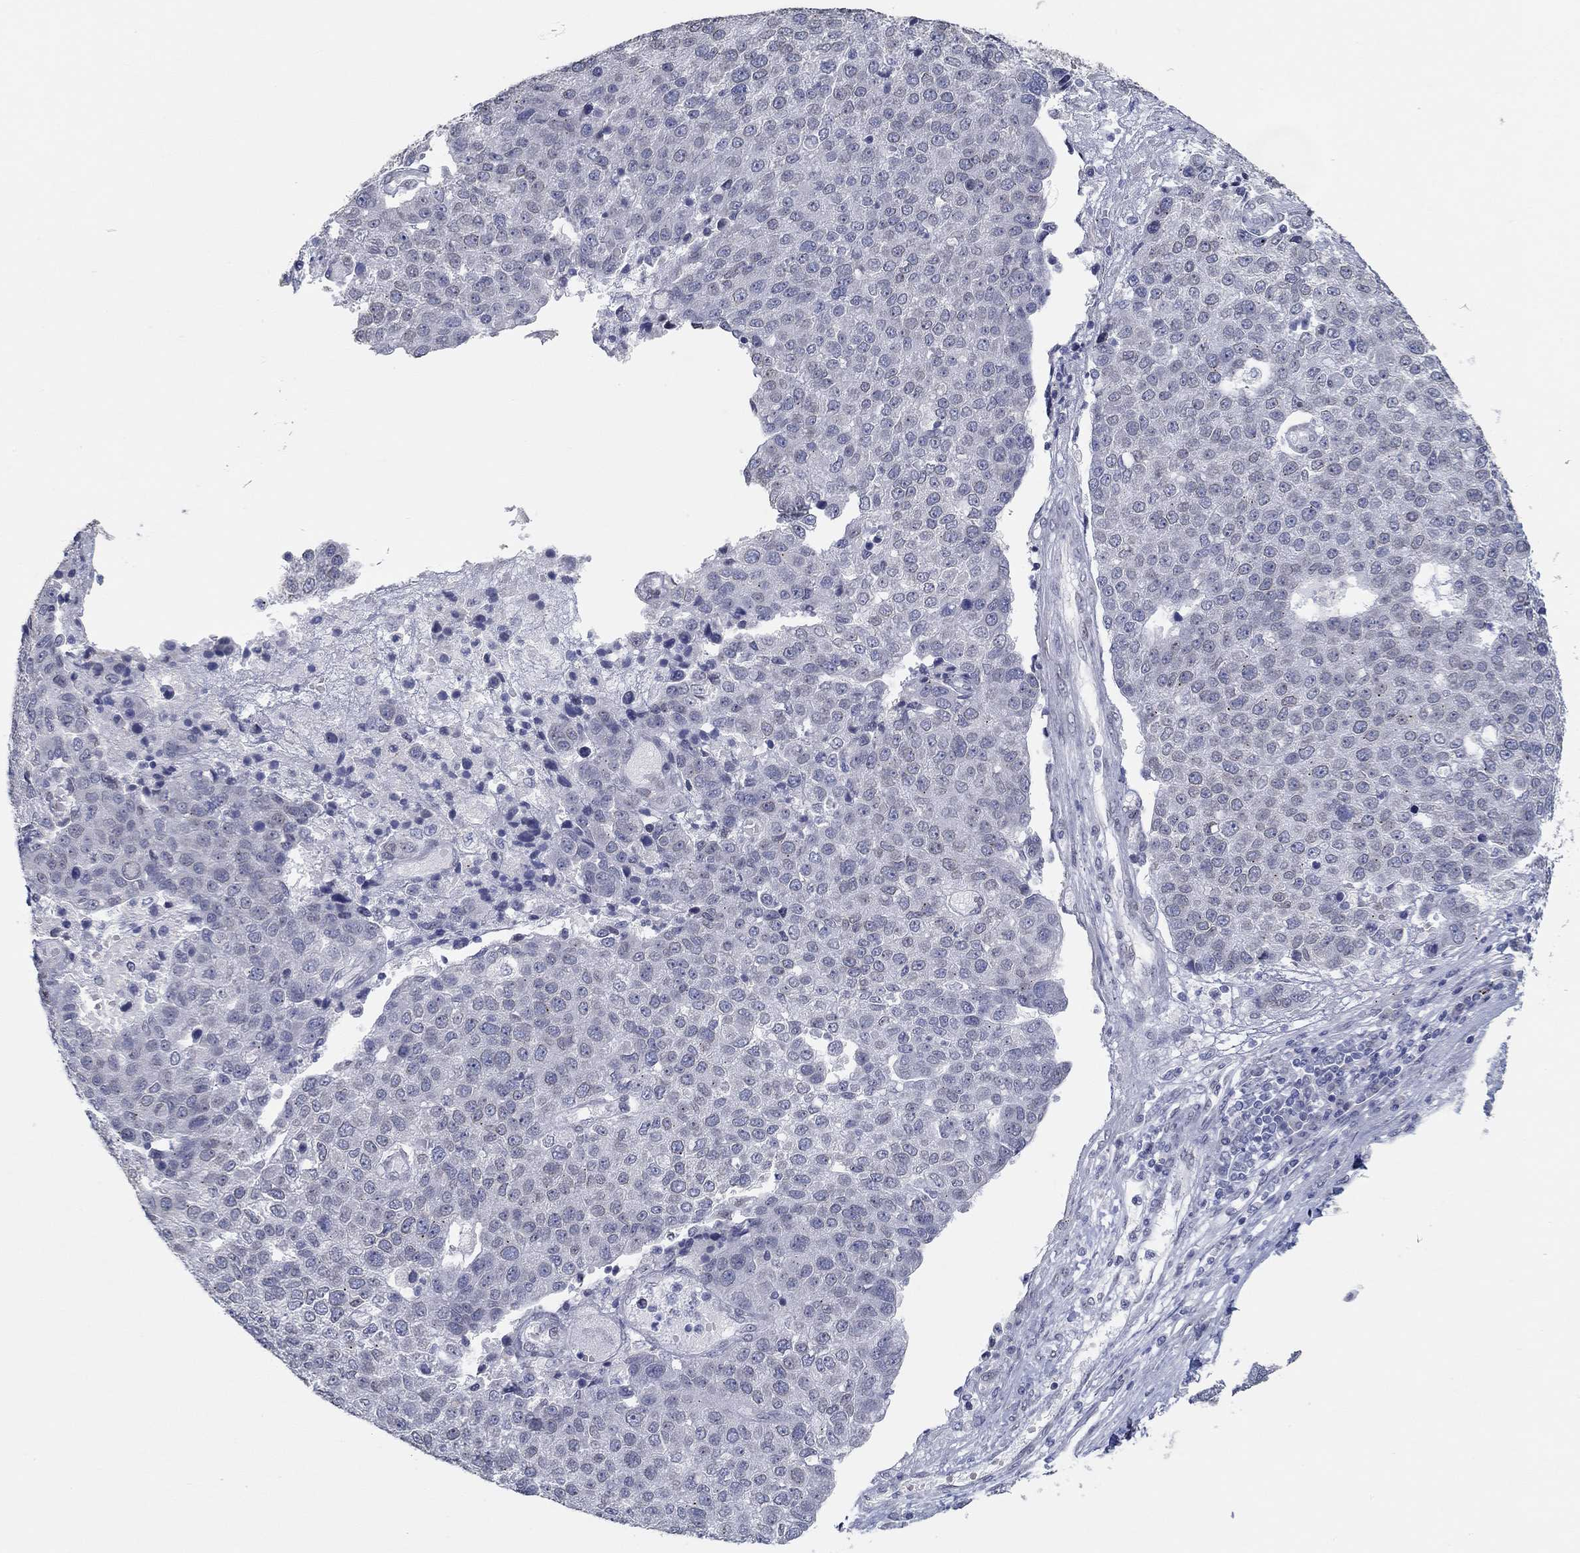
{"staining": {"intensity": "negative", "quantity": "none", "location": "none"}, "tissue": "pancreatic cancer", "cell_type": "Tumor cells", "image_type": "cancer", "snomed": [{"axis": "morphology", "description": "Adenocarcinoma, NOS"}, {"axis": "topography", "description": "Pancreas"}], "caption": "Tumor cells show no significant protein staining in pancreatic cancer.", "gene": "NUP155", "patient": {"sex": "female", "age": 61}}